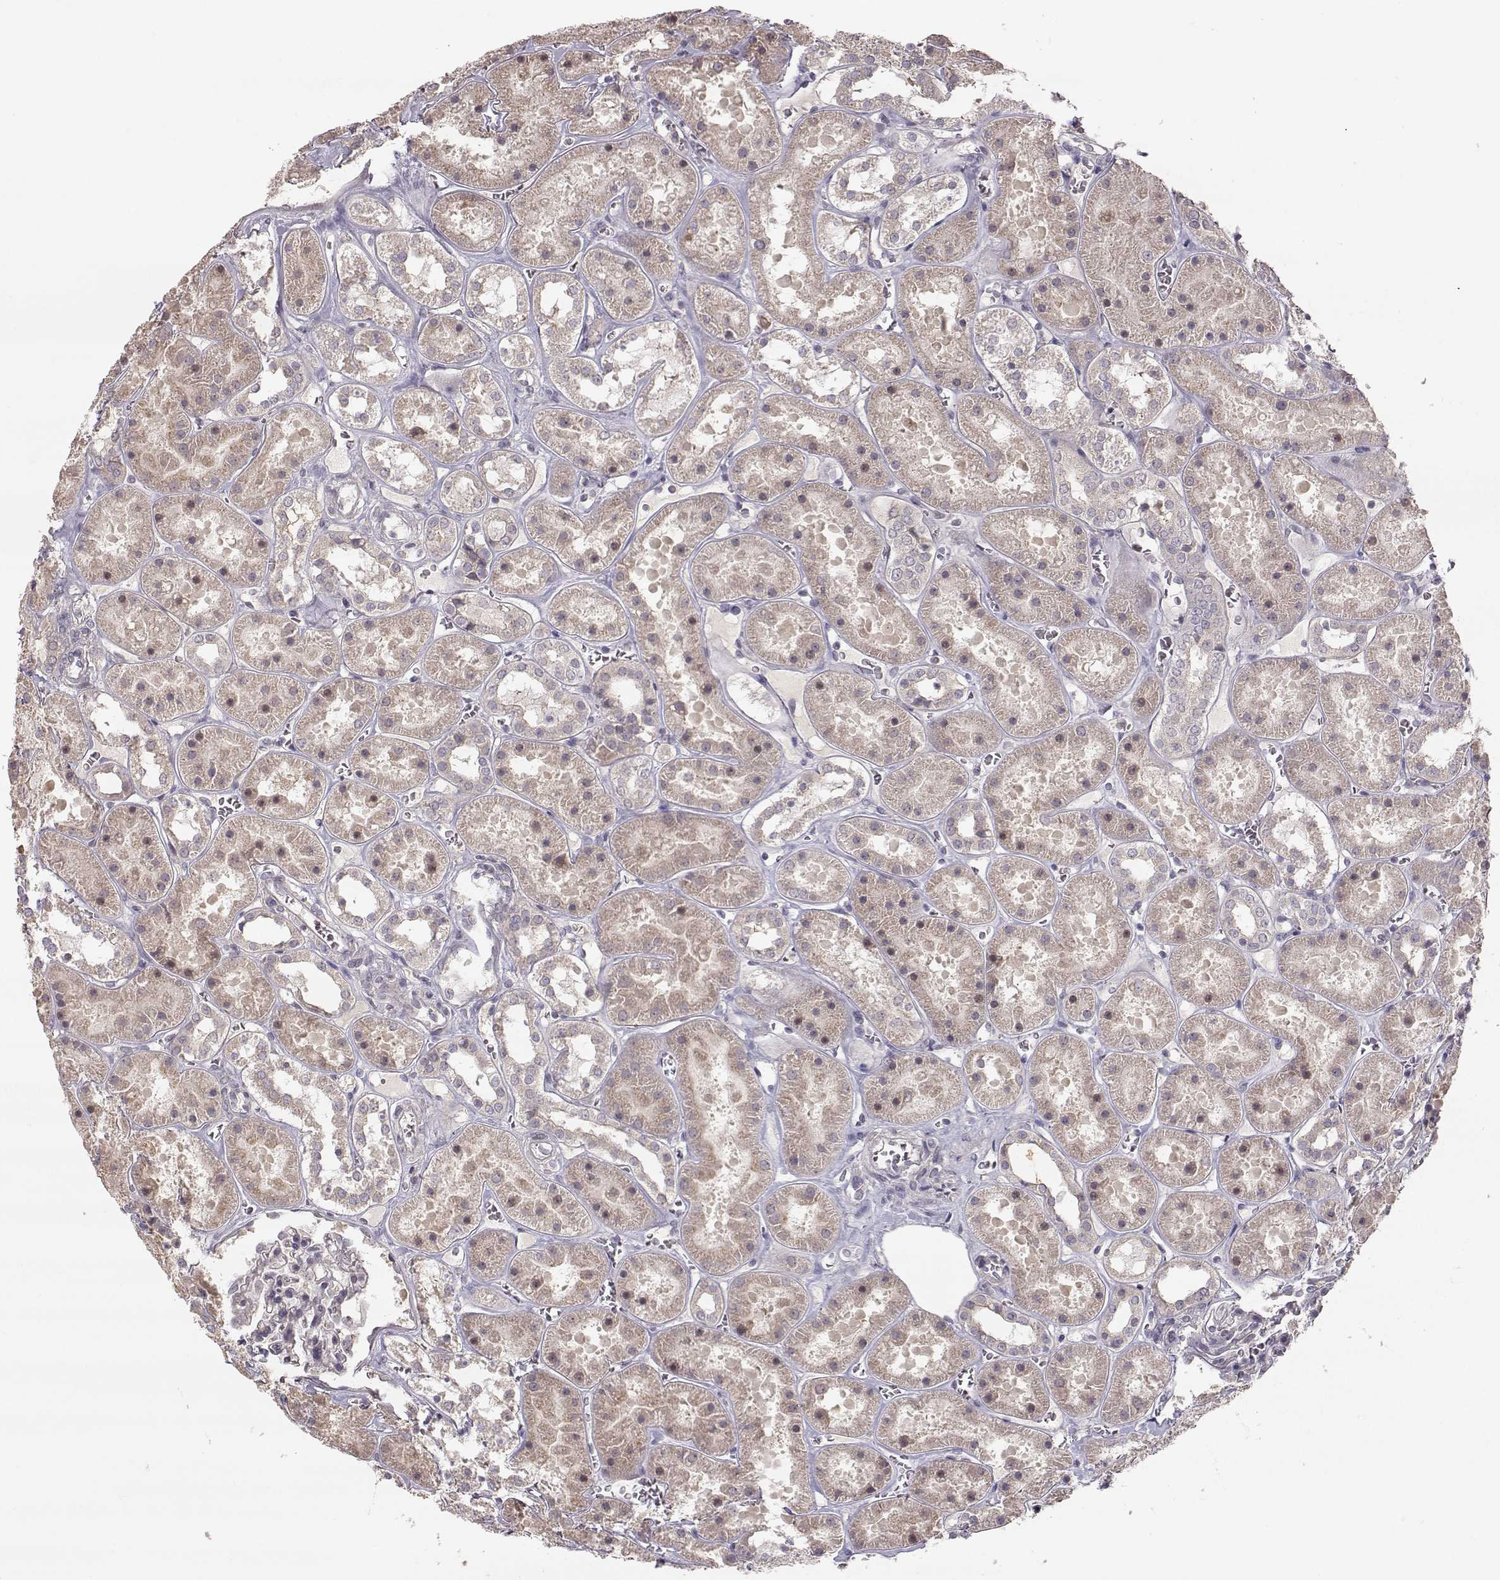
{"staining": {"intensity": "negative", "quantity": "none", "location": "none"}, "tissue": "kidney", "cell_type": "Cells in glomeruli", "image_type": "normal", "snomed": [{"axis": "morphology", "description": "Normal tissue, NOS"}, {"axis": "topography", "description": "Kidney"}], "caption": "Immunohistochemistry histopathology image of unremarkable kidney: kidney stained with DAB shows no significant protein expression in cells in glomeruli.", "gene": "PNMT", "patient": {"sex": "female", "age": 41}}